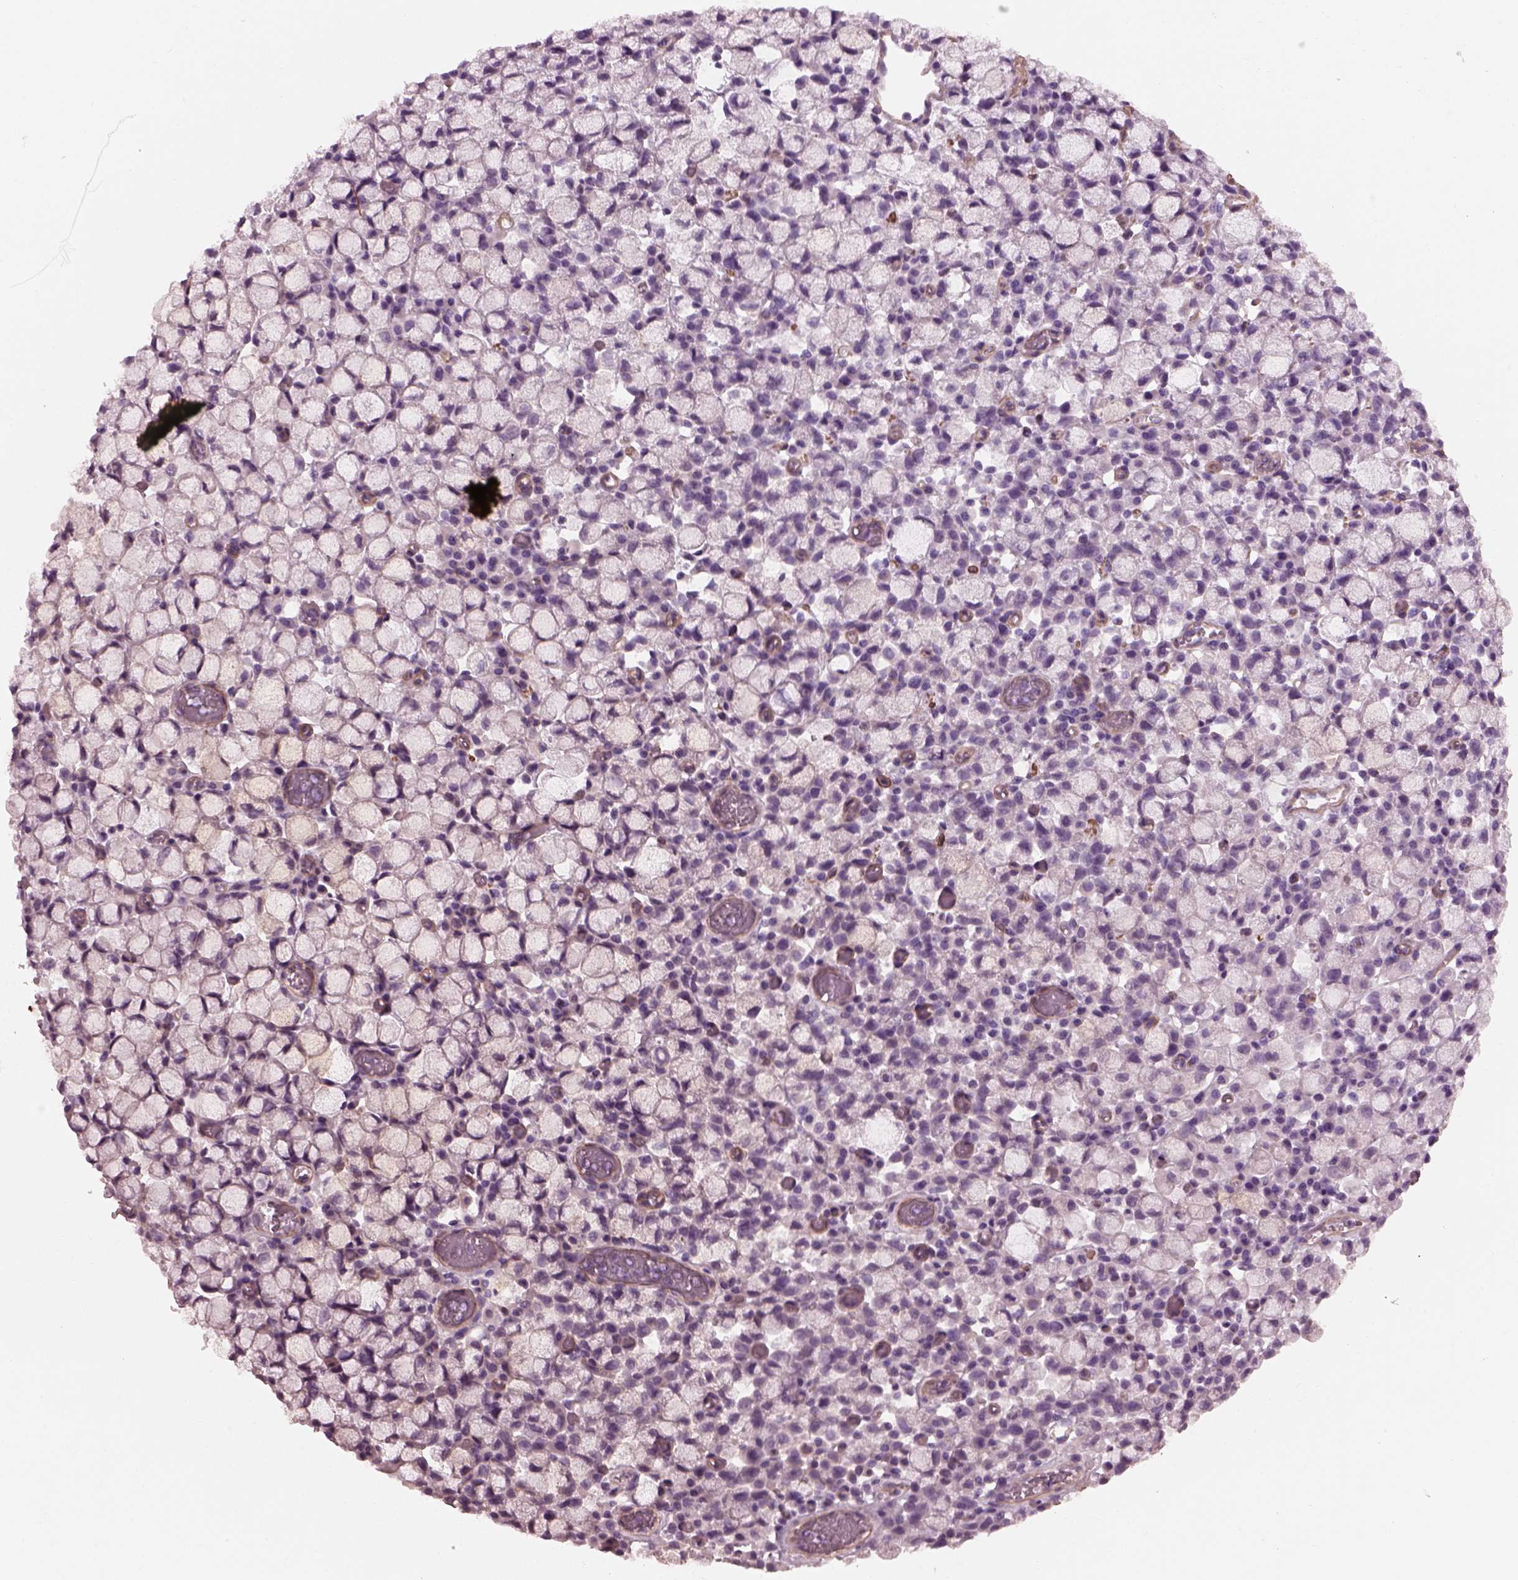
{"staining": {"intensity": "negative", "quantity": "none", "location": "none"}, "tissue": "stomach cancer", "cell_type": "Tumor cells", "image_type": "cancer", "snomed": [{"axis": "morphology", "description": "Adenocarcinoma, NOS"}, {"axis": "topography", "description": "Stomach"}], "caption": "DAB immunohistochemical staining of stomach cancer (adenocarcinoma) shows no significant positivity in tumor cells.", "gene": "BFSP1", "patient": {"sex": "male", "age": 58}}